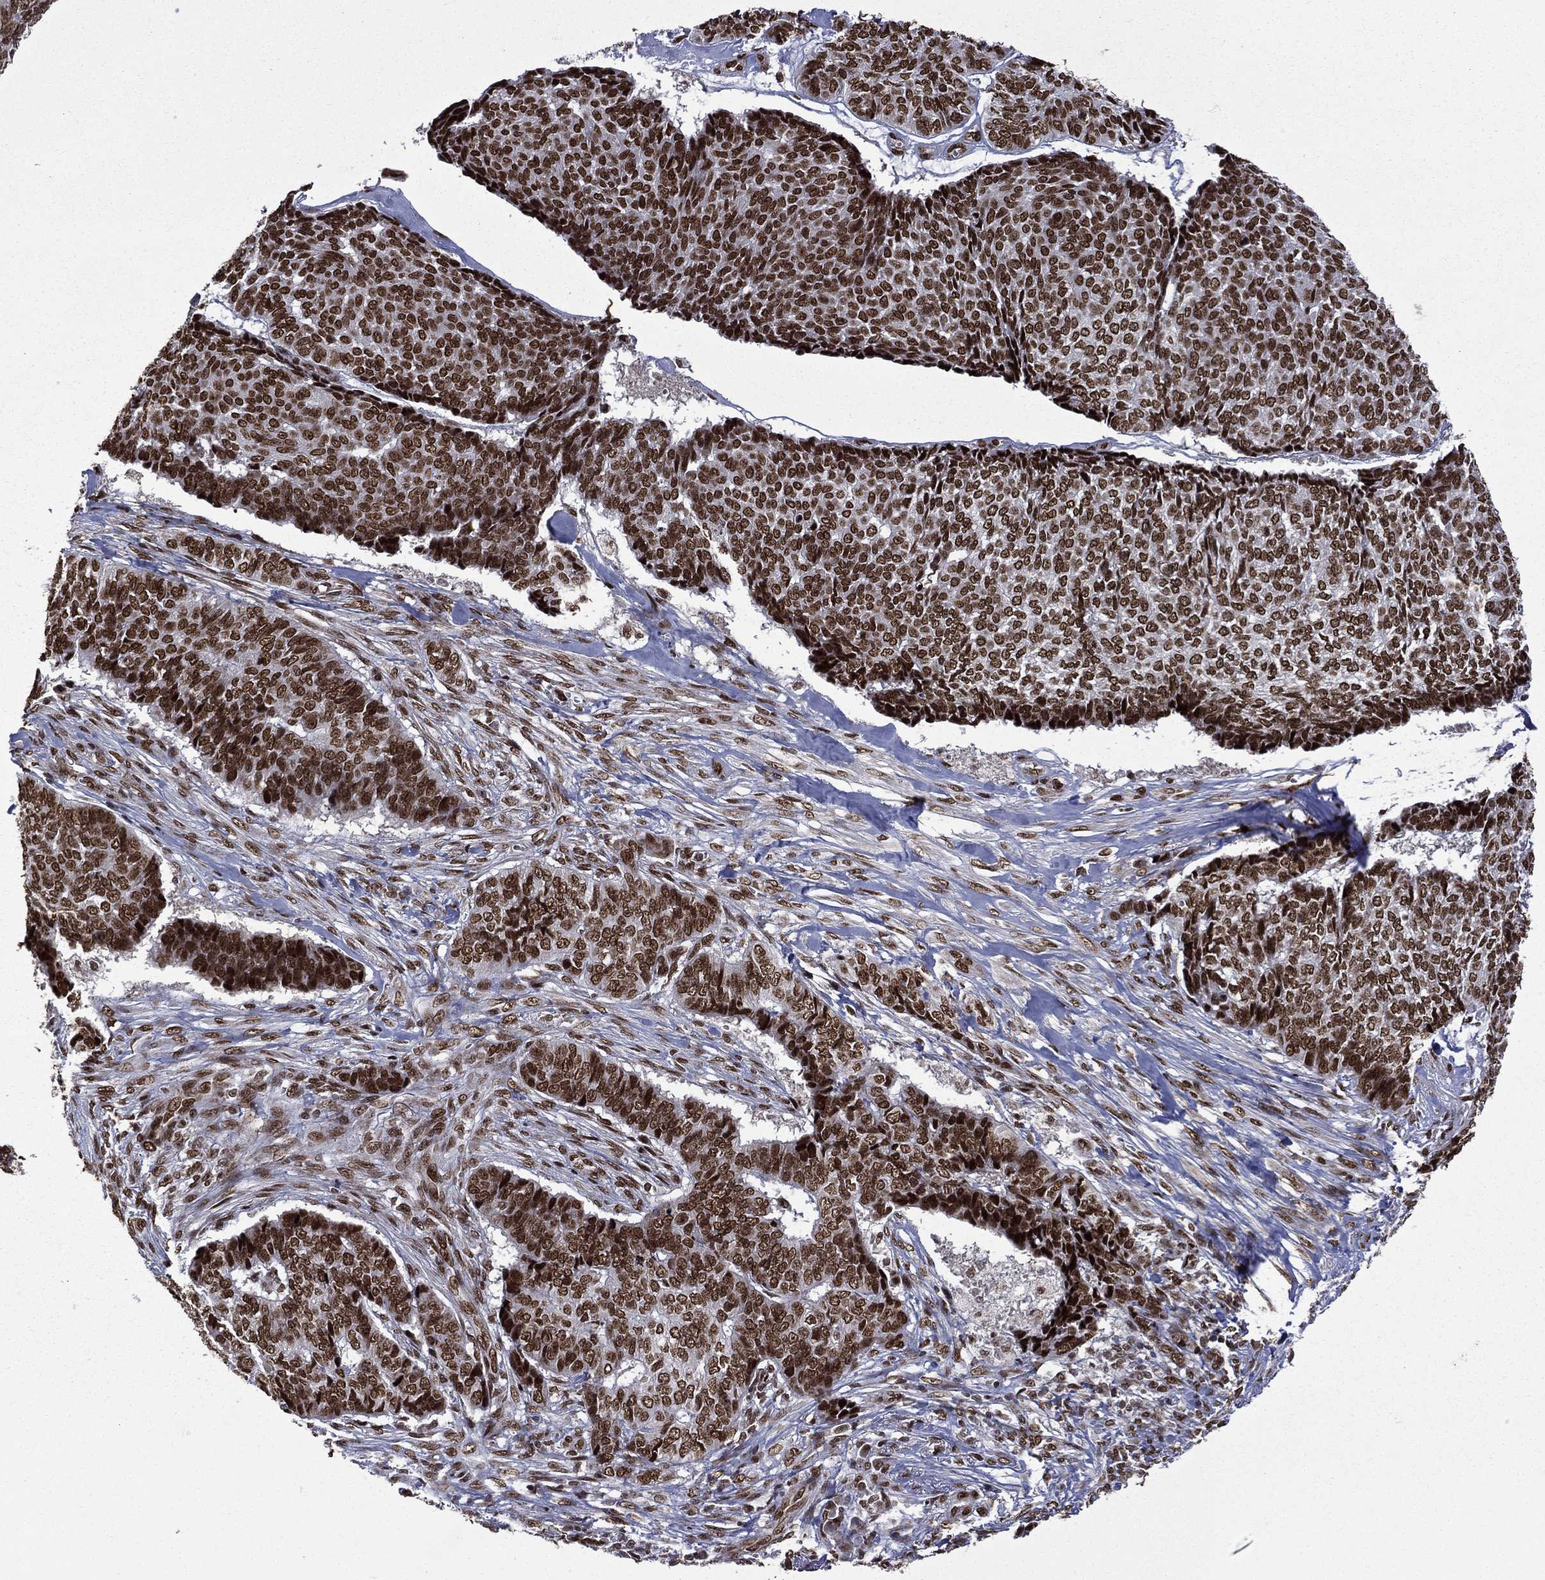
{"staining": {"intensity": "strong", "quantity": ">75%", "location": "nuclear"}, "tissue": "skin cancer", "cell_type": "Tumor cells", "image_type": "cancer", "snomed": [{"axis": "morphology", "description": "Basal cell carcinoma"}, {"axis": "topography", "description": "Skin"}], "caption": "Brown immunohistochemical staining in human skin basal cell carcinoma demonstrates strong nuclear staining in approximately >75% of tumor cells.", "gene": "C5orf24", "patient": {"sex": "male", "age": 86}}